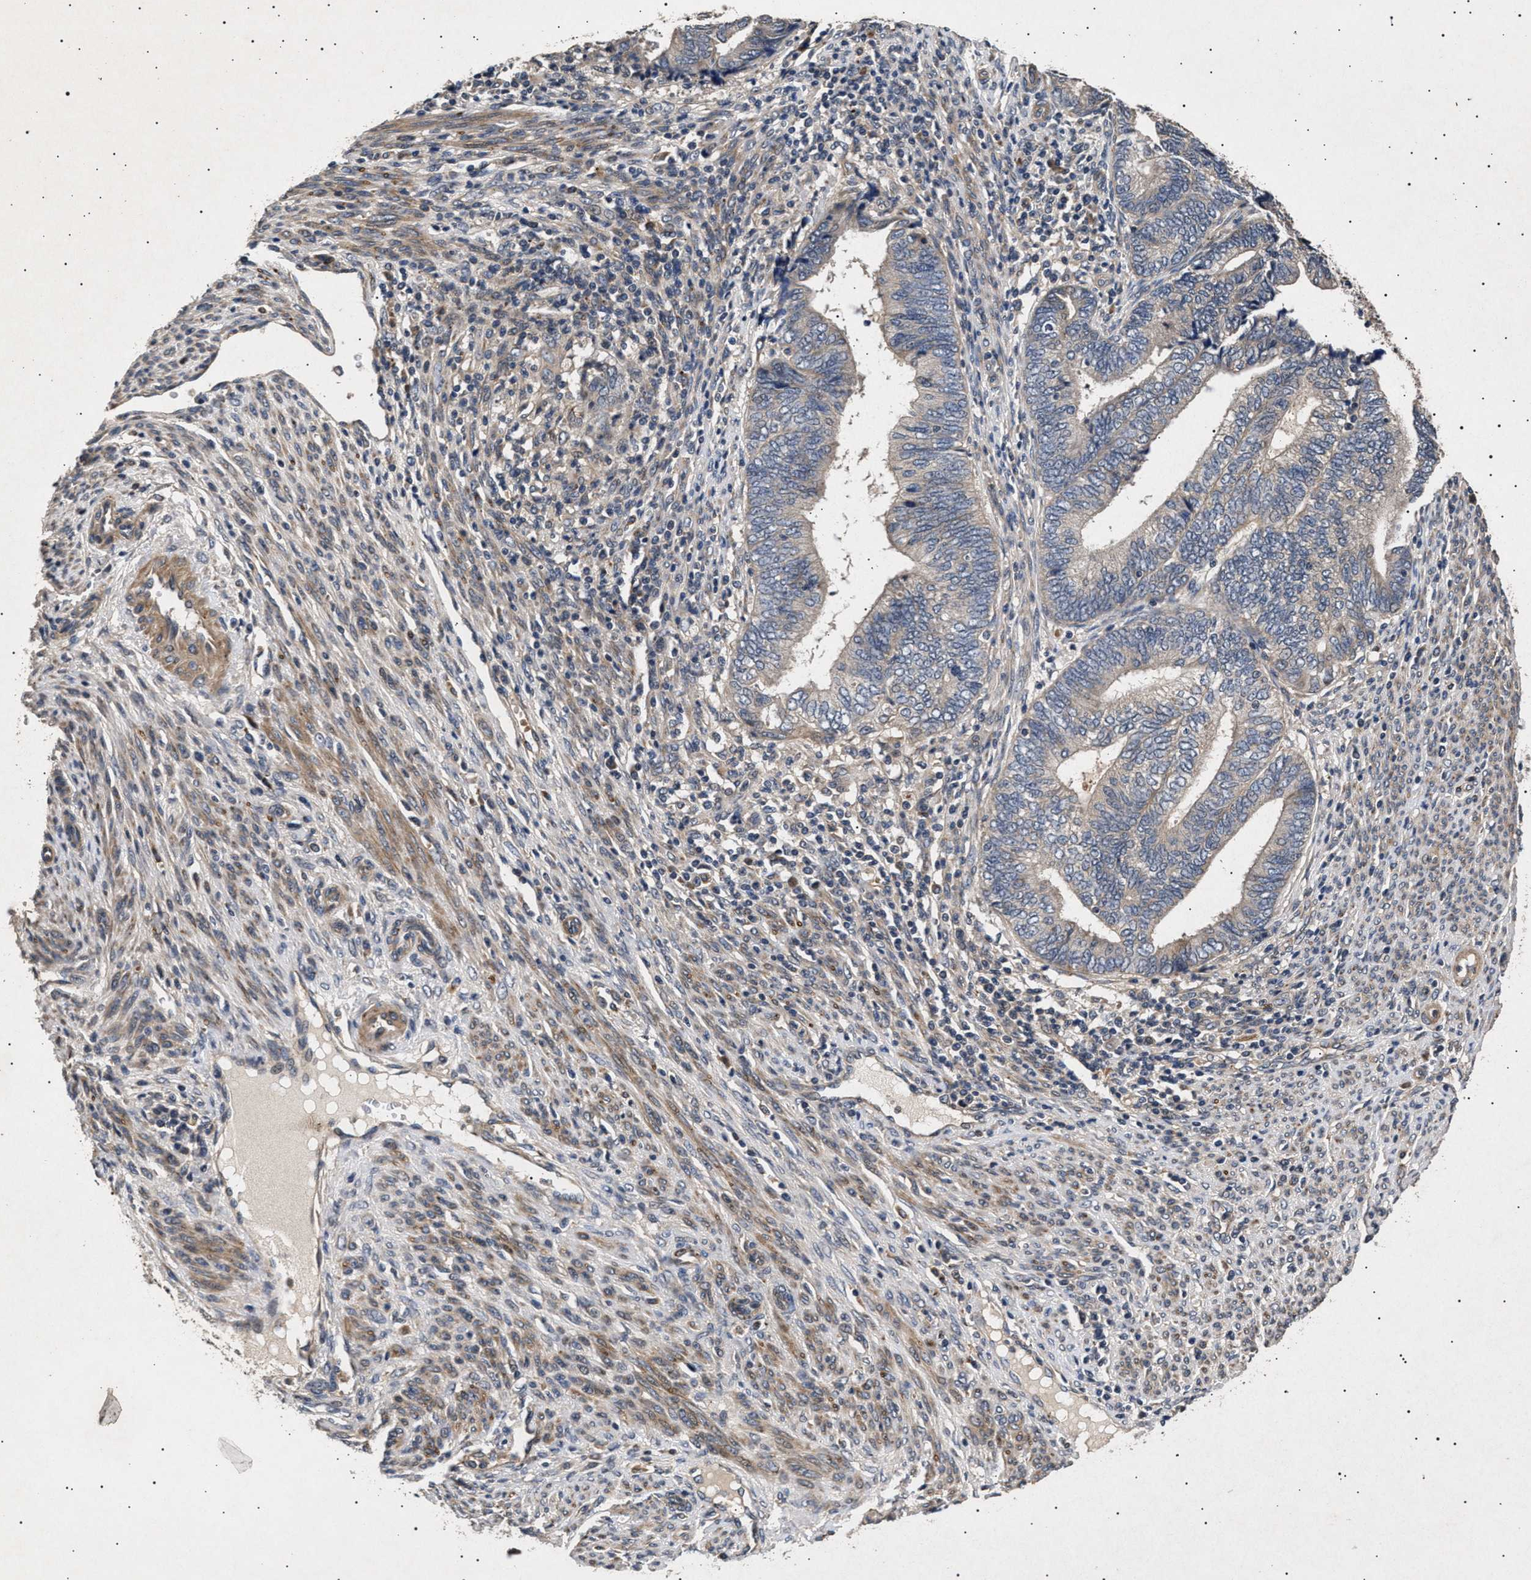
{"staining": {"intensity": "weak", "quantity": "25%-75%", "location": "cytoplasmic/membranous"}, "tissue": "endometrial cancer", "cell_type": "Tumor cells", "image_type": "cancer", "snomed": [{"axis": "morphology", "description": "Adenocarcinoma, NOS"}, {"axis": "topography", "description": "Uterus"}, {"axis": "topography", "description": "Endometrium"}], "caption": "Brown immunohistochemical staining in endometrial cancer reveals weak cytoplasmic/membranous expression in about 25%-75% of tumor cells.", "gene": "ITGB5", "patient": {"sex": "female", "age": 70}}